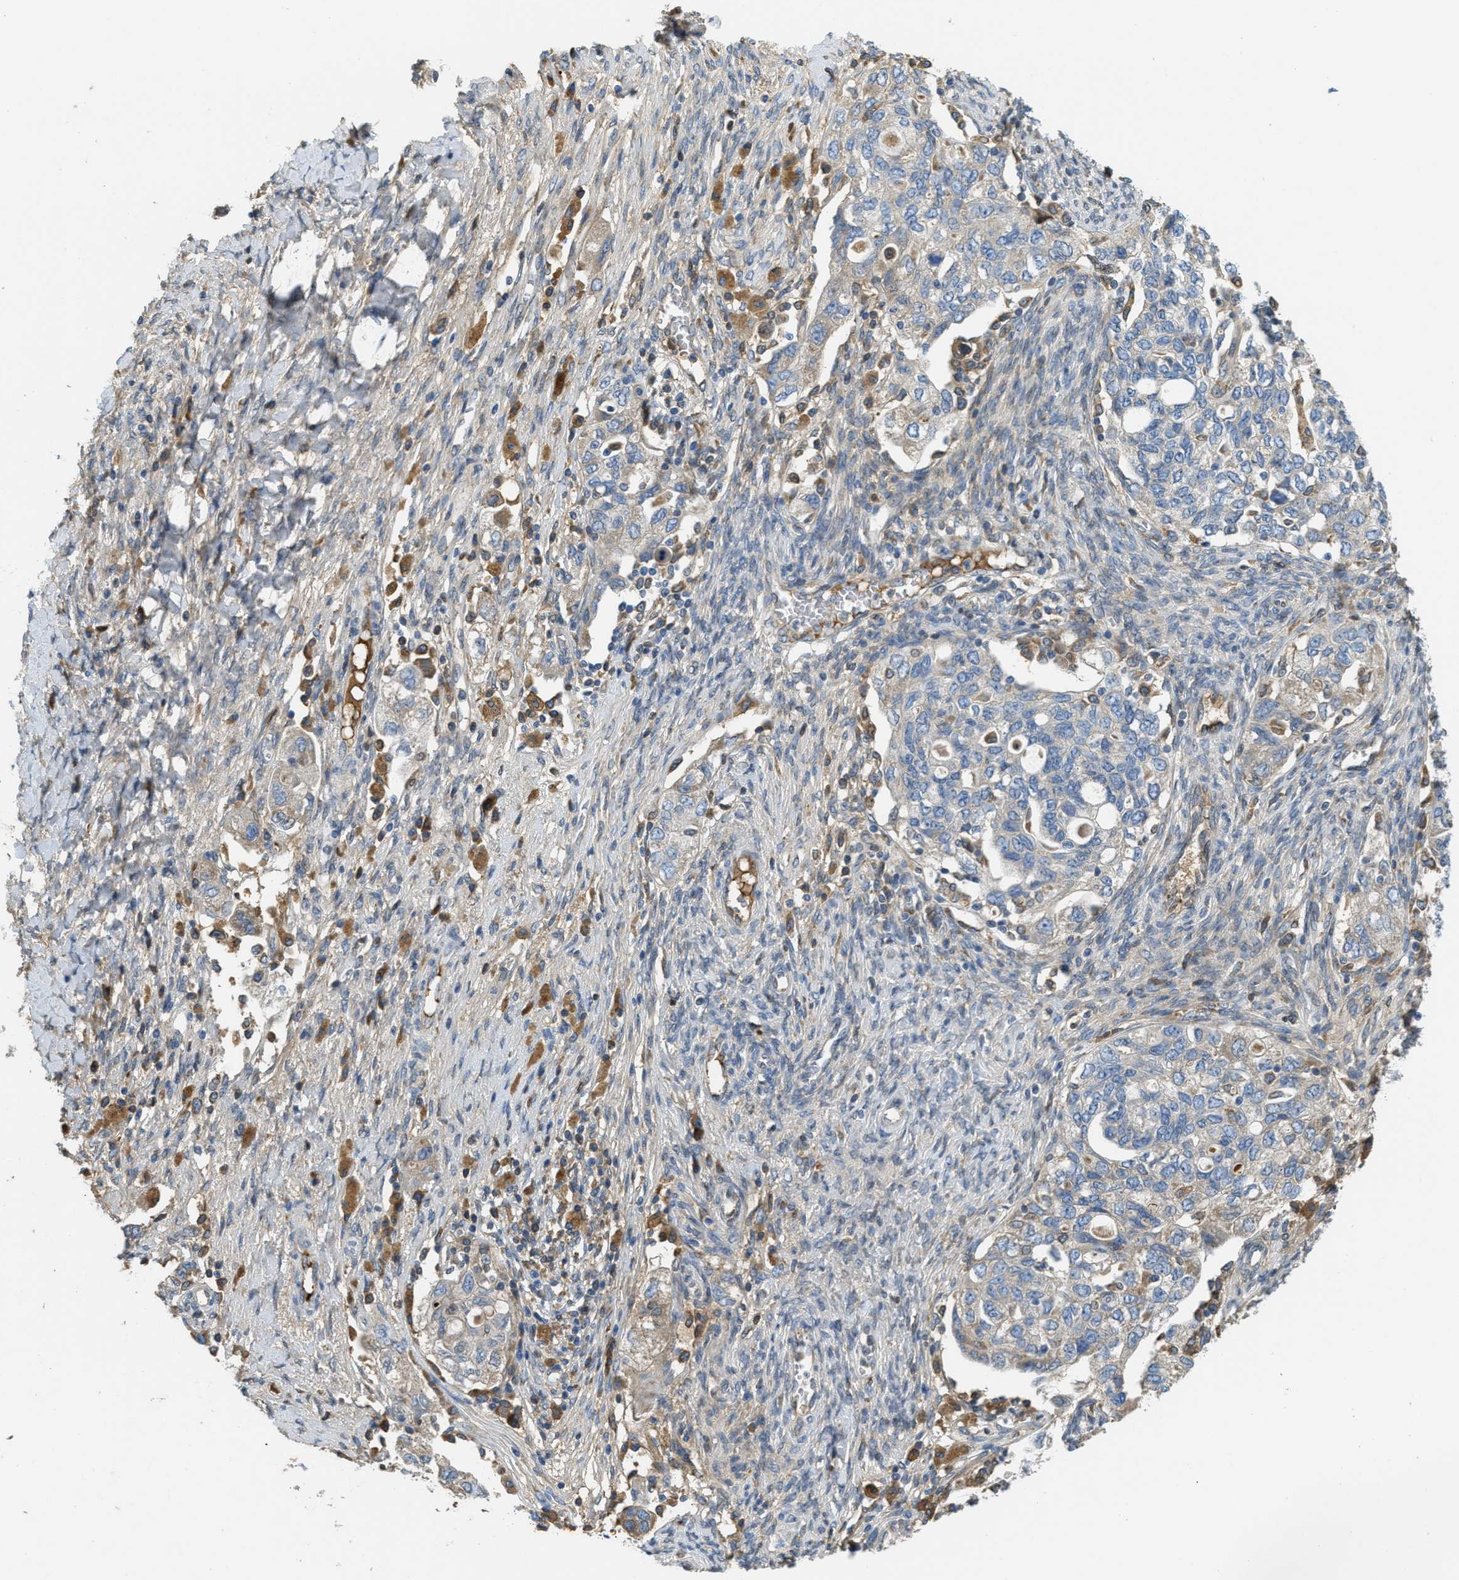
{"staining": {"intensity": "weak", "quantity": "<25%", "location": "cytoplasmic/membranous"}, "tissue": "ovarian cancer", "cell_type": "Tumor cells", "image_type": "cancer", "snomed": [{"axis": "morphology", "description": "Carcinoma, NOS"}, {"axis": "morphology", "description": "Cystadenocarcinoma, serous, NOS"}, {"axis": "topography", "description": "Ovary"}], "caption": "Tumor cells show no significant positivity in carcinoma (ovarian).", "gene": "MPDU1", "patient": {"sex": "female", "age": 69}}